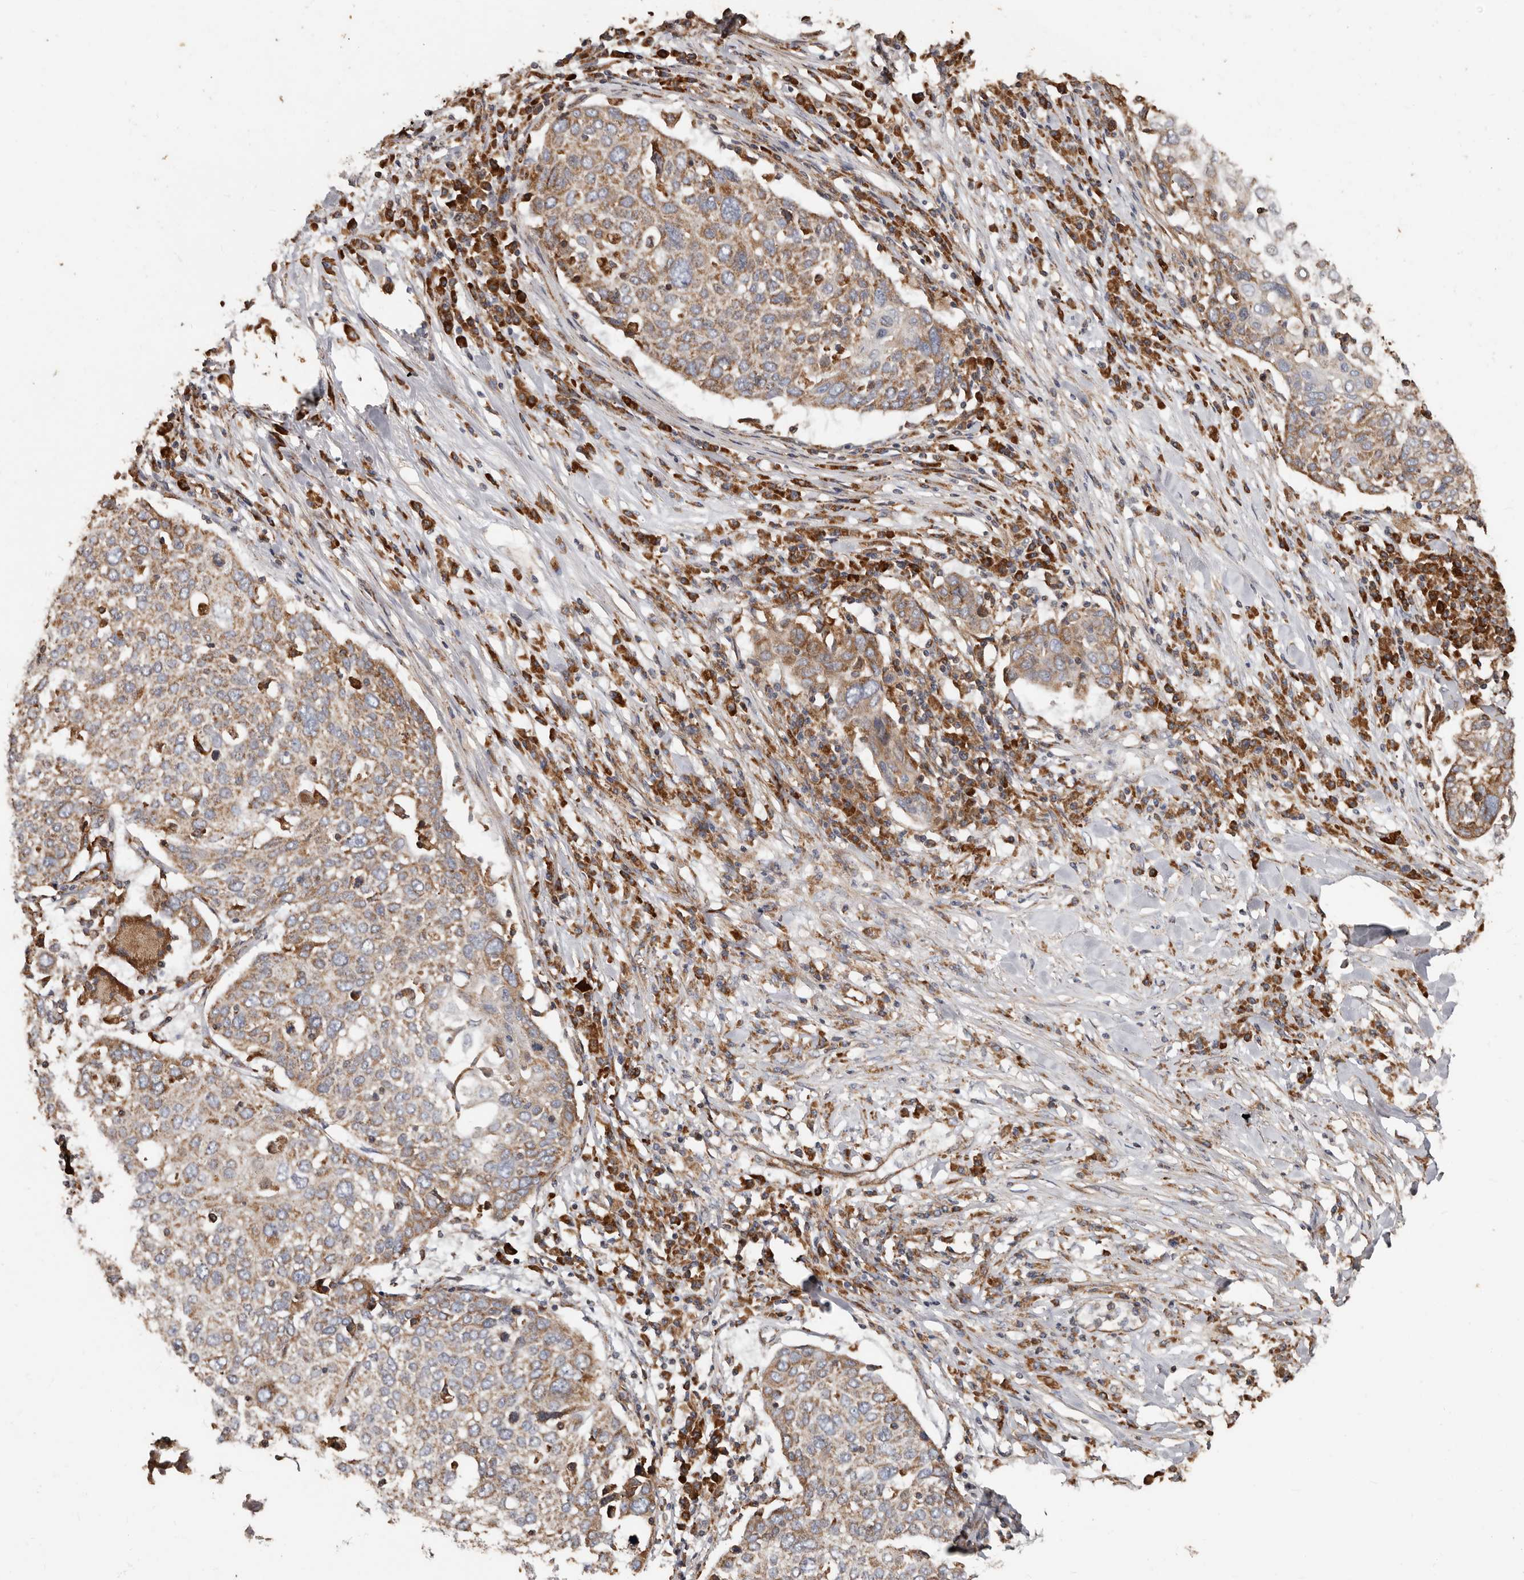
{"staining": {"intensity": "moderate", "quantity": ">75%", "location": "cytoplasmic/membranous"}, "tissue": "lung cancer", "cell_type": "Tumor cells", "image_type": "cancer", "snomed": [{"axis": "morphology", "description": "Squamous cell carcinoma, NOS"}, {"axis": "topography", "description": "Lung"}], "caption": "A brown stain labels moderate cytoplasmic/membranous positivity of a protein in human lung squamous cell carcinoma tumor cells. The staining was performed using DAB (3,3'-diaminobenzidine) to visualize the protein expression in brown, while the nuclei were stained in blue with hematoxylin (Magnification: 20x).", "gene": "OSGIN2", "patient": {"sex": "male", "age": 65}}